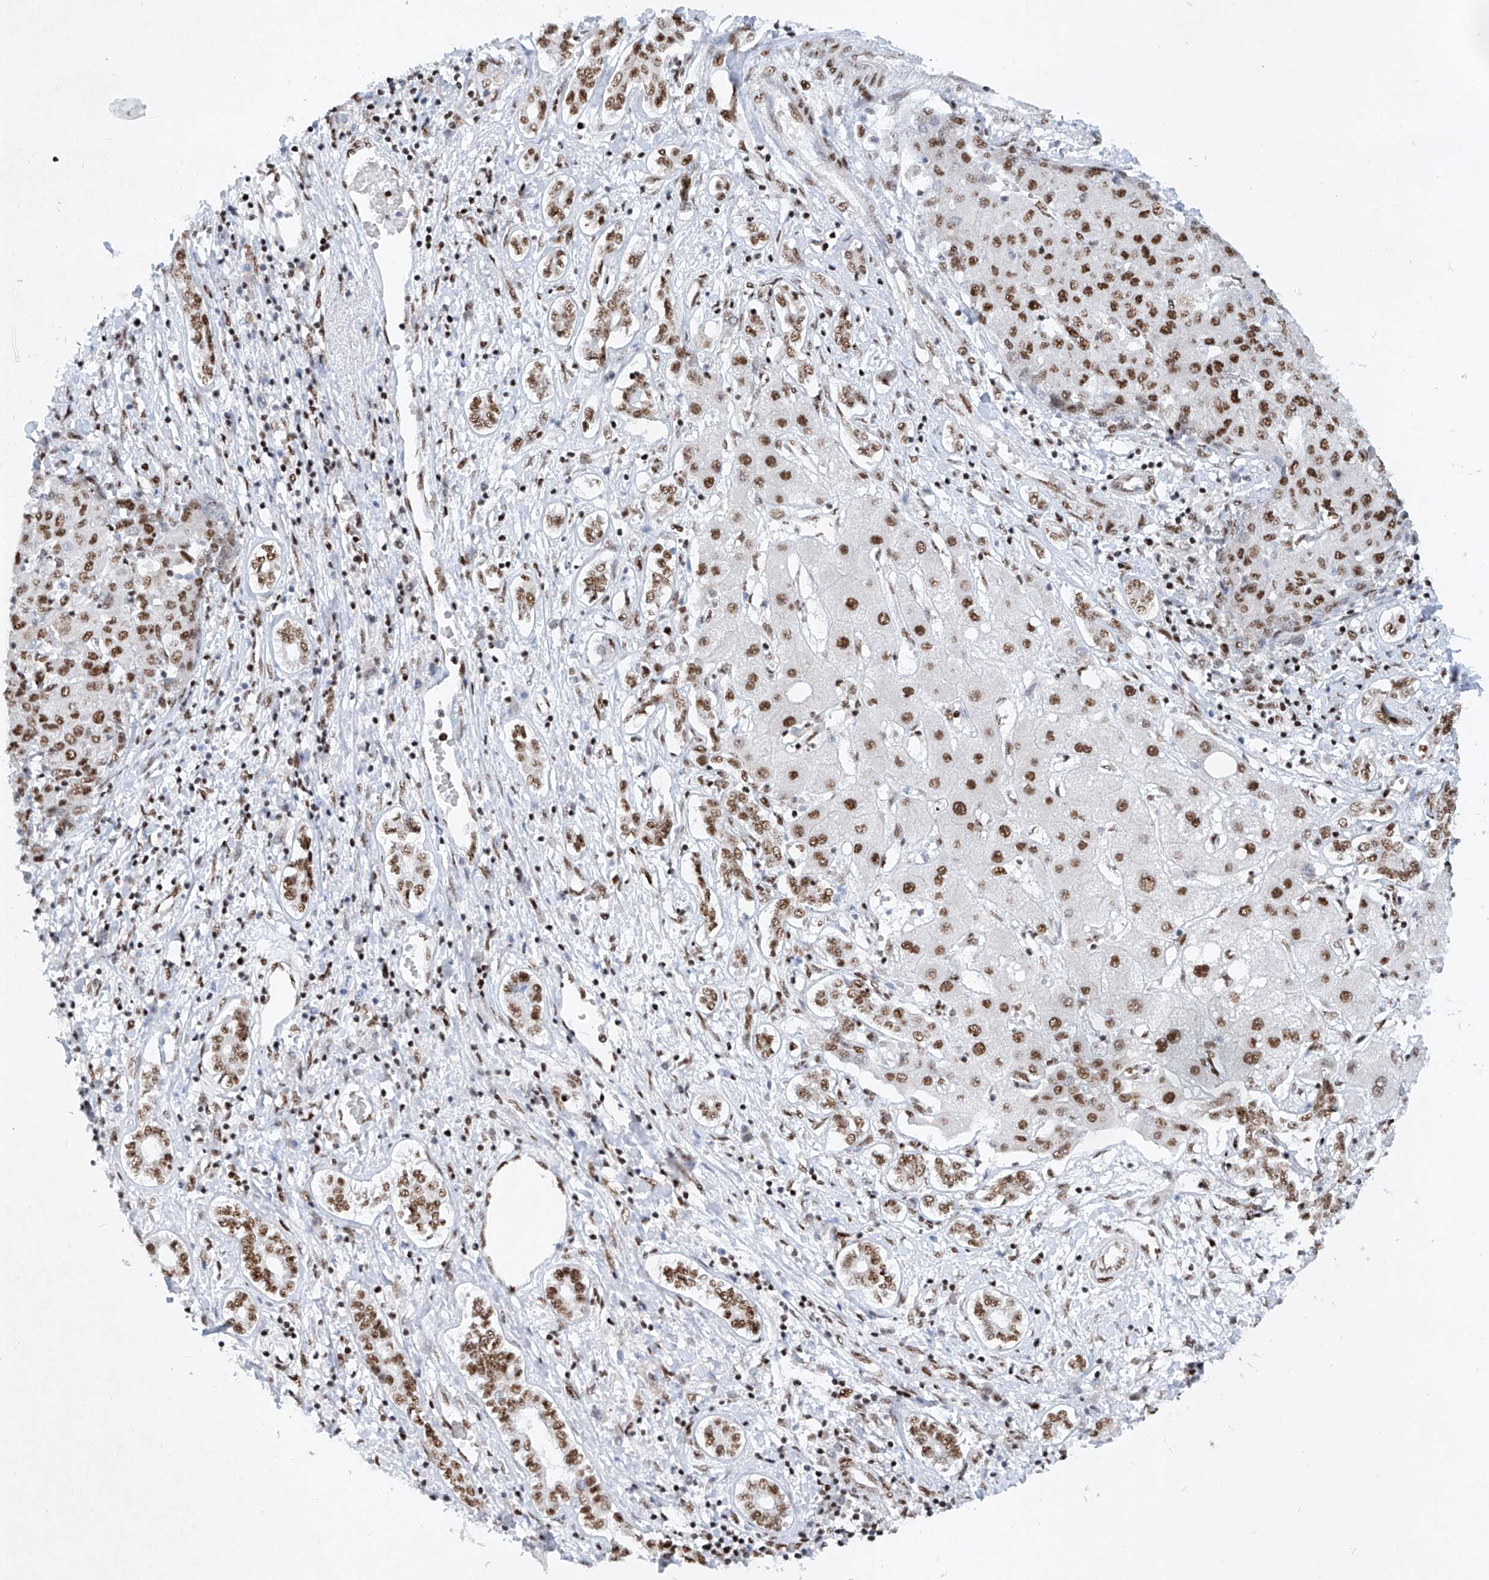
{"staining": {"intensity": "moderate", "quantity": ">75%", "location": "nuclear"}, "tissue": "liver cancer", "cell_type": "Tumor cells", "image_type": "cancer", "snomed": [{"axis": "morphology", "description": "Carcinoma, Hepatocellular, NOS"}, {"axis": "topography", "description": "Liver"}], "caption": "Human liver cancer stained with a brown dye exhibits moderate nuclear positive staining in approximately >75% of tumor cells.", "gene": "TAF4", "patient": {"sex": "male", "age": 65}}